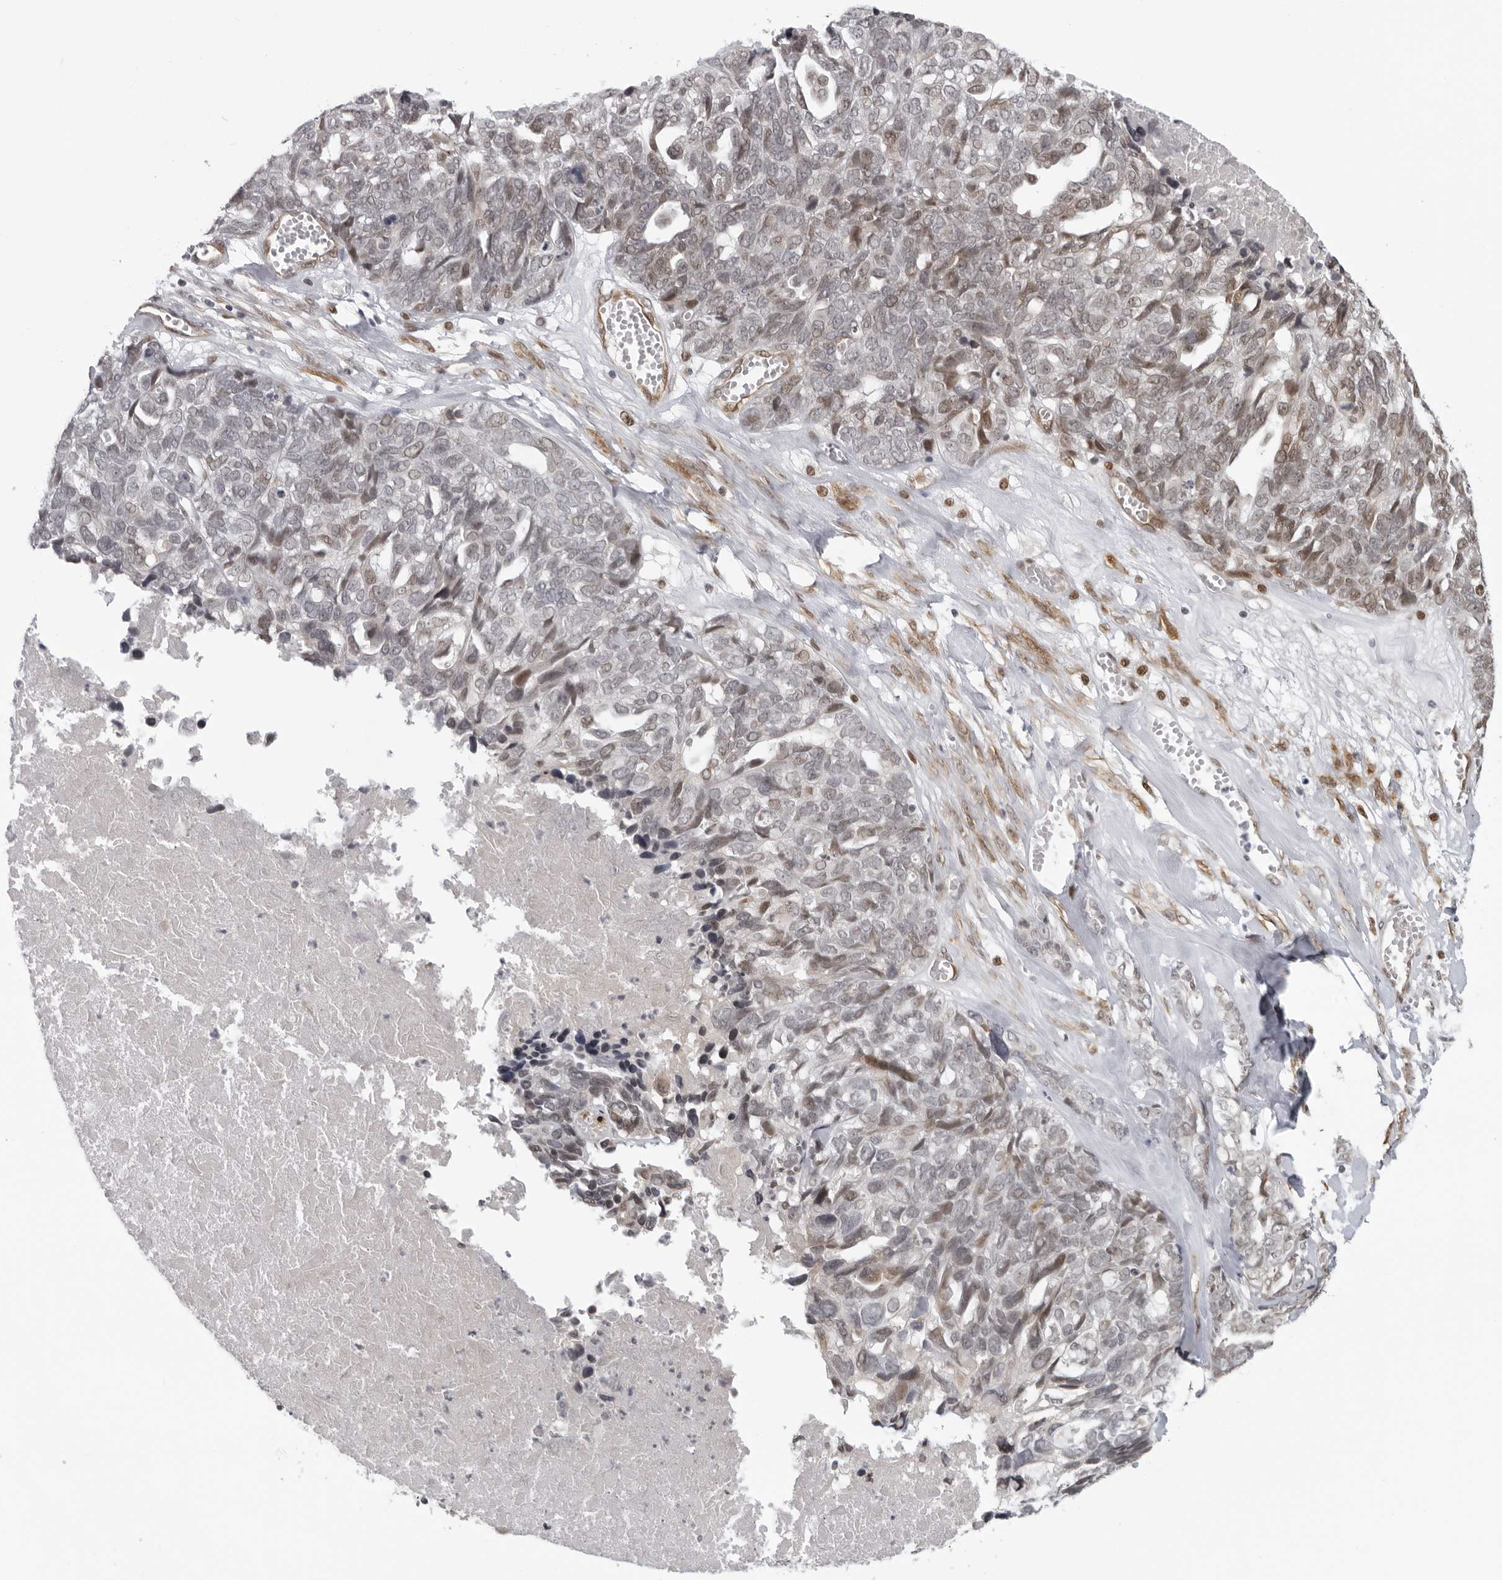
{"staining": {"intensity": "moderate", "quantity": "25%-75%", "location": "cytoplasmic/membranous,nuclear"}, "tissue": "ovarian cancer", "cell_type": "Tumor cells", "image_type": "cancer", "snomed": [{"axis": "morphology", "description": "Cystadenocarcinoma, serous, NOS"}, {"axis": "topography", "description": "Ovary"}], "caption": "Ovarian cancer stained for a protein demonstrates moderate cytoplasmic/membranous and nuclear positivity in tumor cells.", "gene": "MAF", "patient": {"sex": "female", "age": 79}}